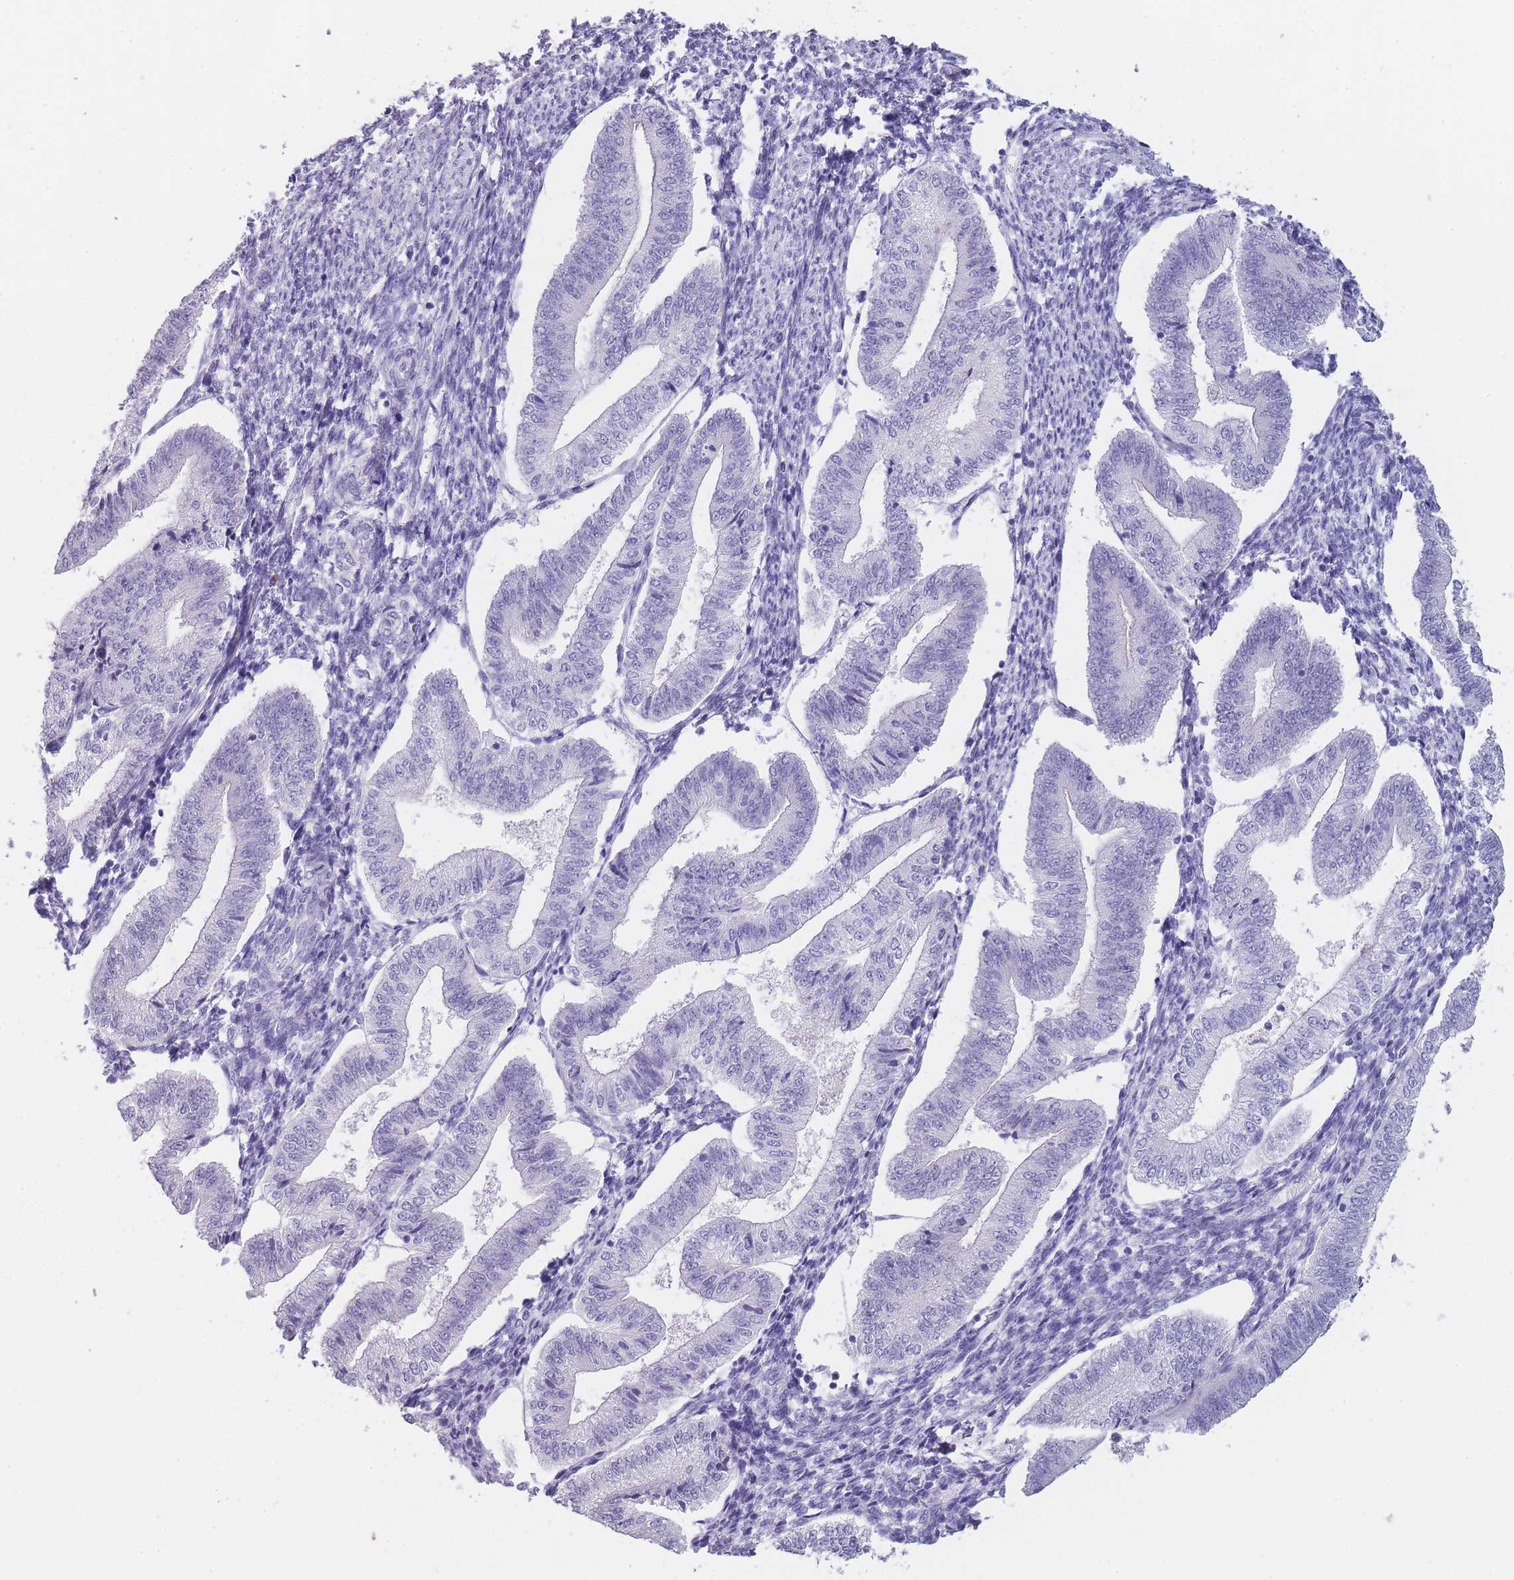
{"staining": {"intensity": "negative", "quantity": "none", "location": "none"}, "tissue": "endometrium", "cell_type": "Cells in endometrial stroma", "image_type": "normal", "snomed": [{"axis": "morphology", "description": "Normal tissue, NOS"}, {"axis": "topography", "description": "Endometrium"}], "caption": "This micrograph is of unremarkable endometrium stained with immunohistochemistry to label a protein in brown with the nuclei are counter-stained blue. There is no expression in cells in endometrial stroma. Brightfield microscopy of immunohistochemistry (IHC) stained with DAB (brown) and hematoxylin (blue), captured at high magnification.", "gene": "DCANP1", "patient": {"sex": "female", "age": 34}}